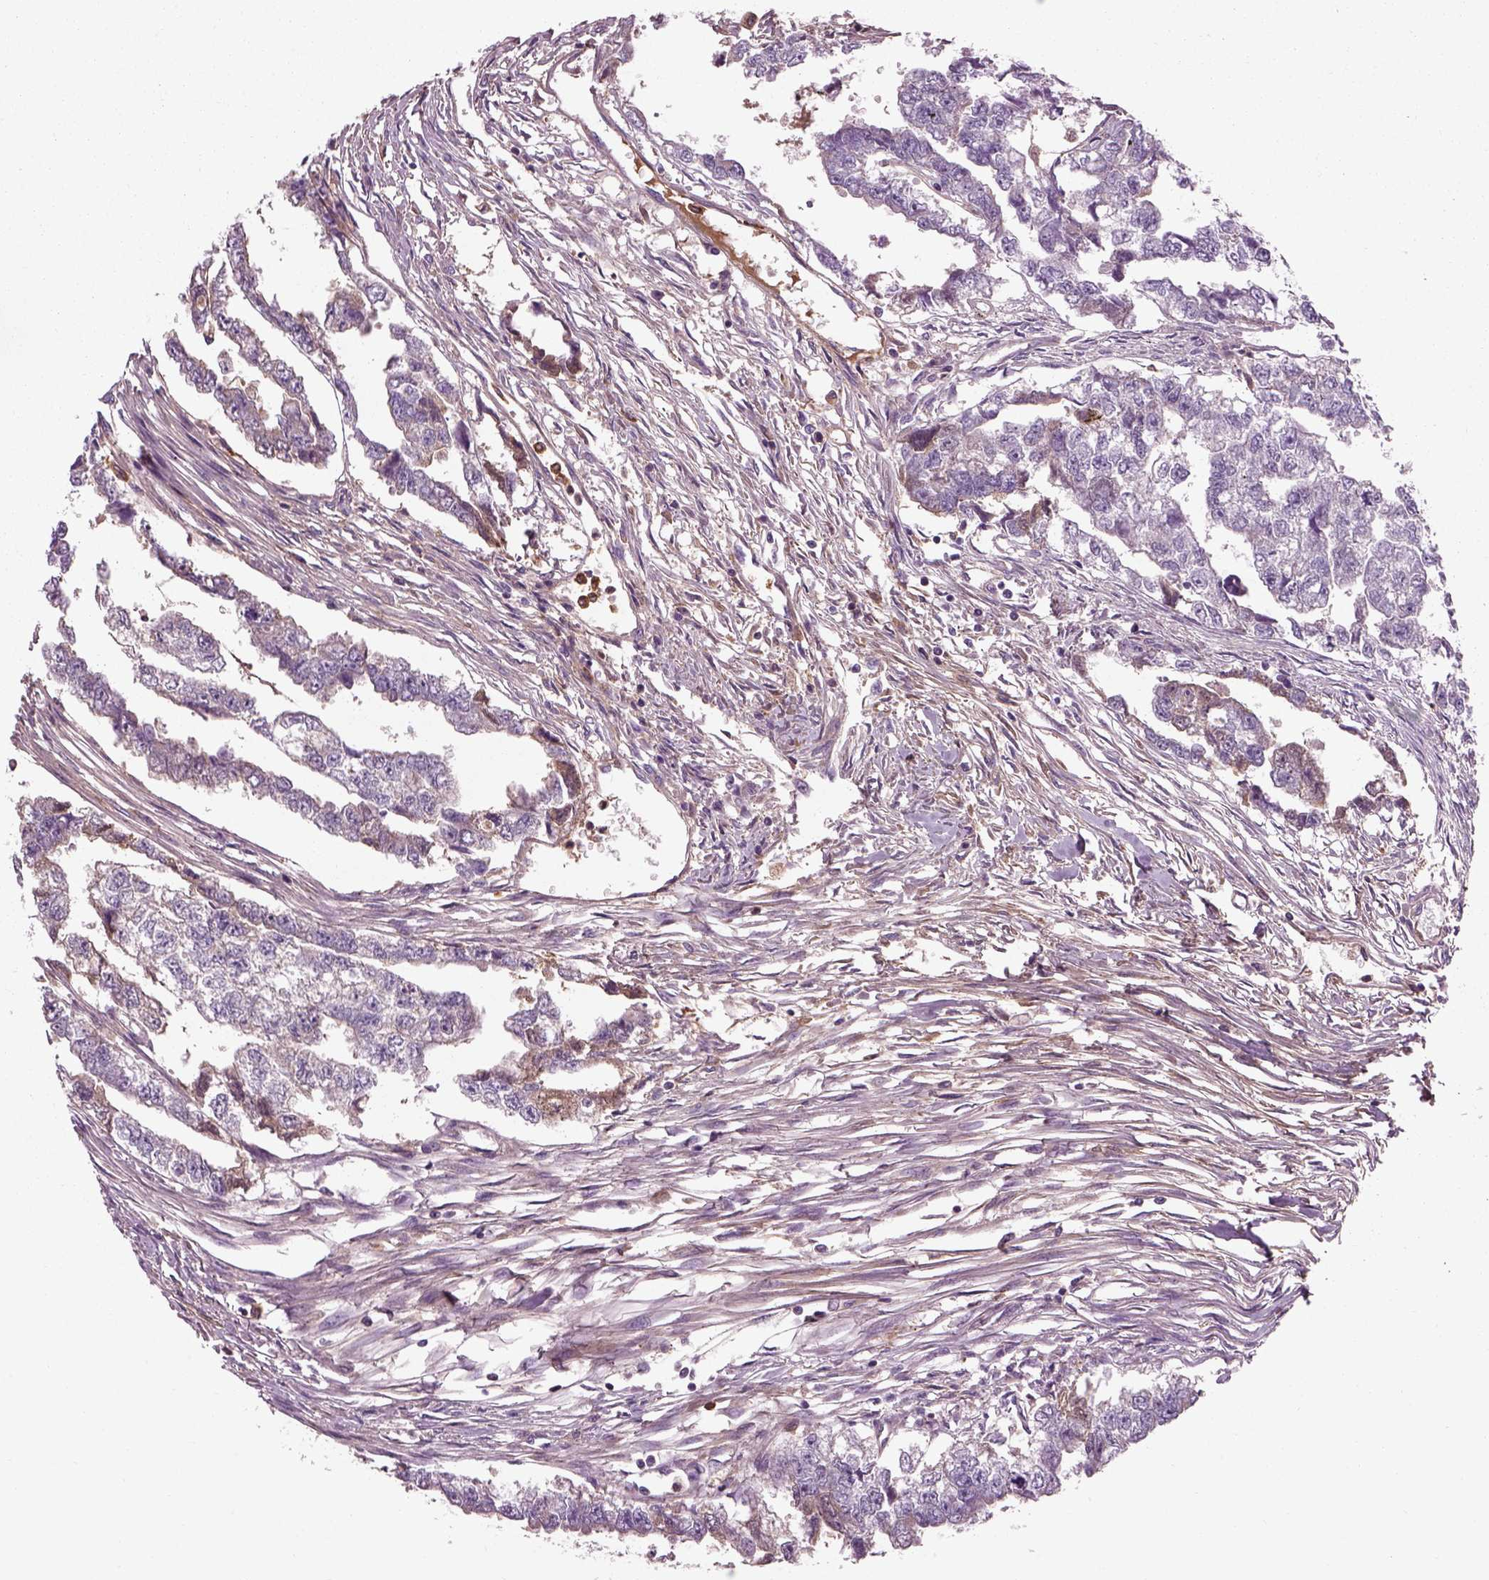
{"staining": {"intensity": "moderate", "quantity": "25%-75%", "location": "cytoplasmic/membranous"}, "tissue": "testis cancer", "cell_type": "Tumor cells", "image_type": "cancer", "snomed": [{"axis": "morphology", "description": "Carcinoma, Embryonal, NOS"}, {"axis": "morphology", "description": "Teratoma, malignant, NOS"}, {"axis": "topography", "description": "Testis"}], "caption": "This is a histology image of immunohistochemistry staining of embryonal carcinoma (testis), which shows moderate positivity in the cytoplasmic/membranous of tumor cells.", "gene": "EMILIN2", "patient": {"sex": "male", "age": 44}}